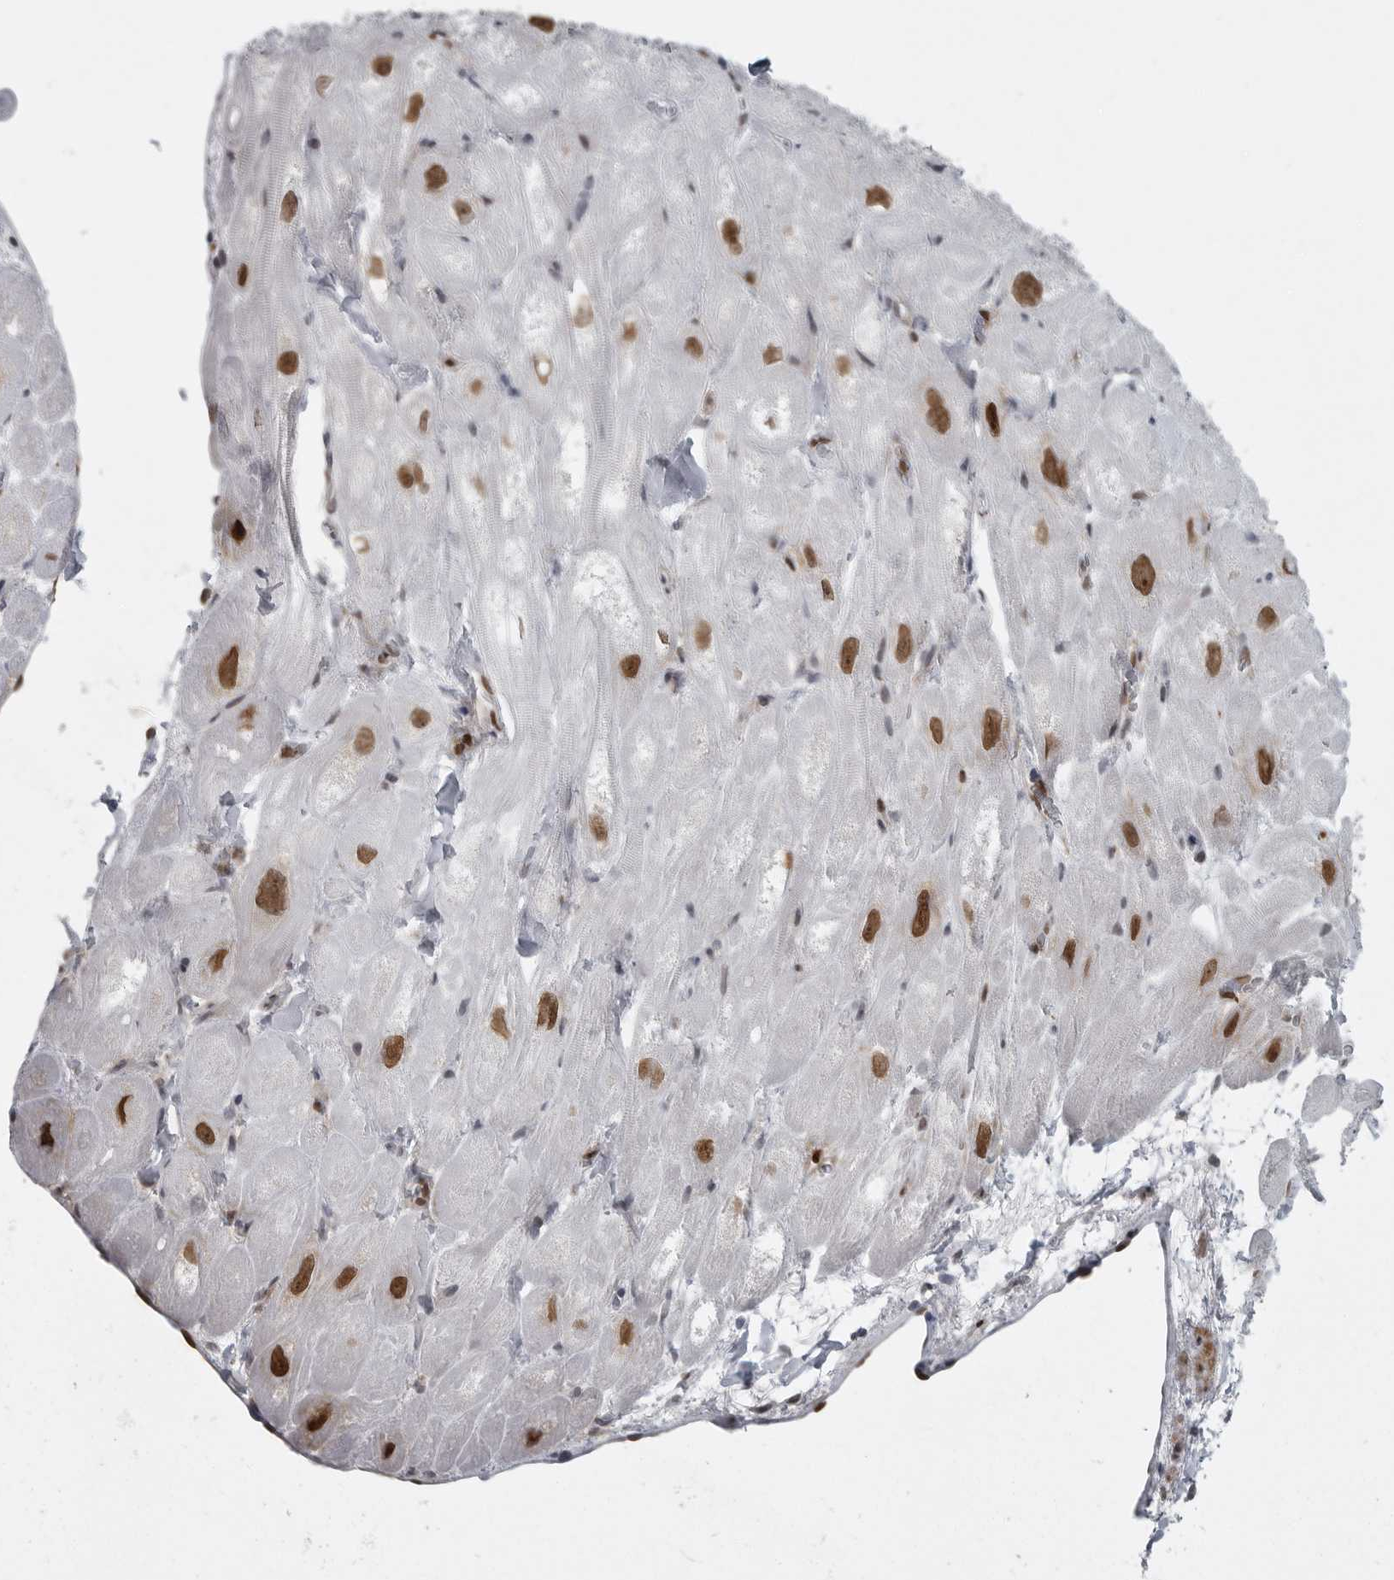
{"staining": {"intensity": "moderate", "quantity": "<25%", "location": "nuclear"}, "tissue": "heart muscle", "cell_type": "Cardiomyocytes", "image_type": "normal", "snomed": [{"axis": "morphology", "description": "Normal tissue, NOS"}, {"axis": "topography", "description": "Heart"}], "caption": "This image shows immunohistochemistry (IHC) staining of unremarkable human heart muscle, with low moderate nuclear expression in approximately <25% of cardiomyocytes.", "gene": "HMGN3", "patient": {"sex": "male", "age": 49}}